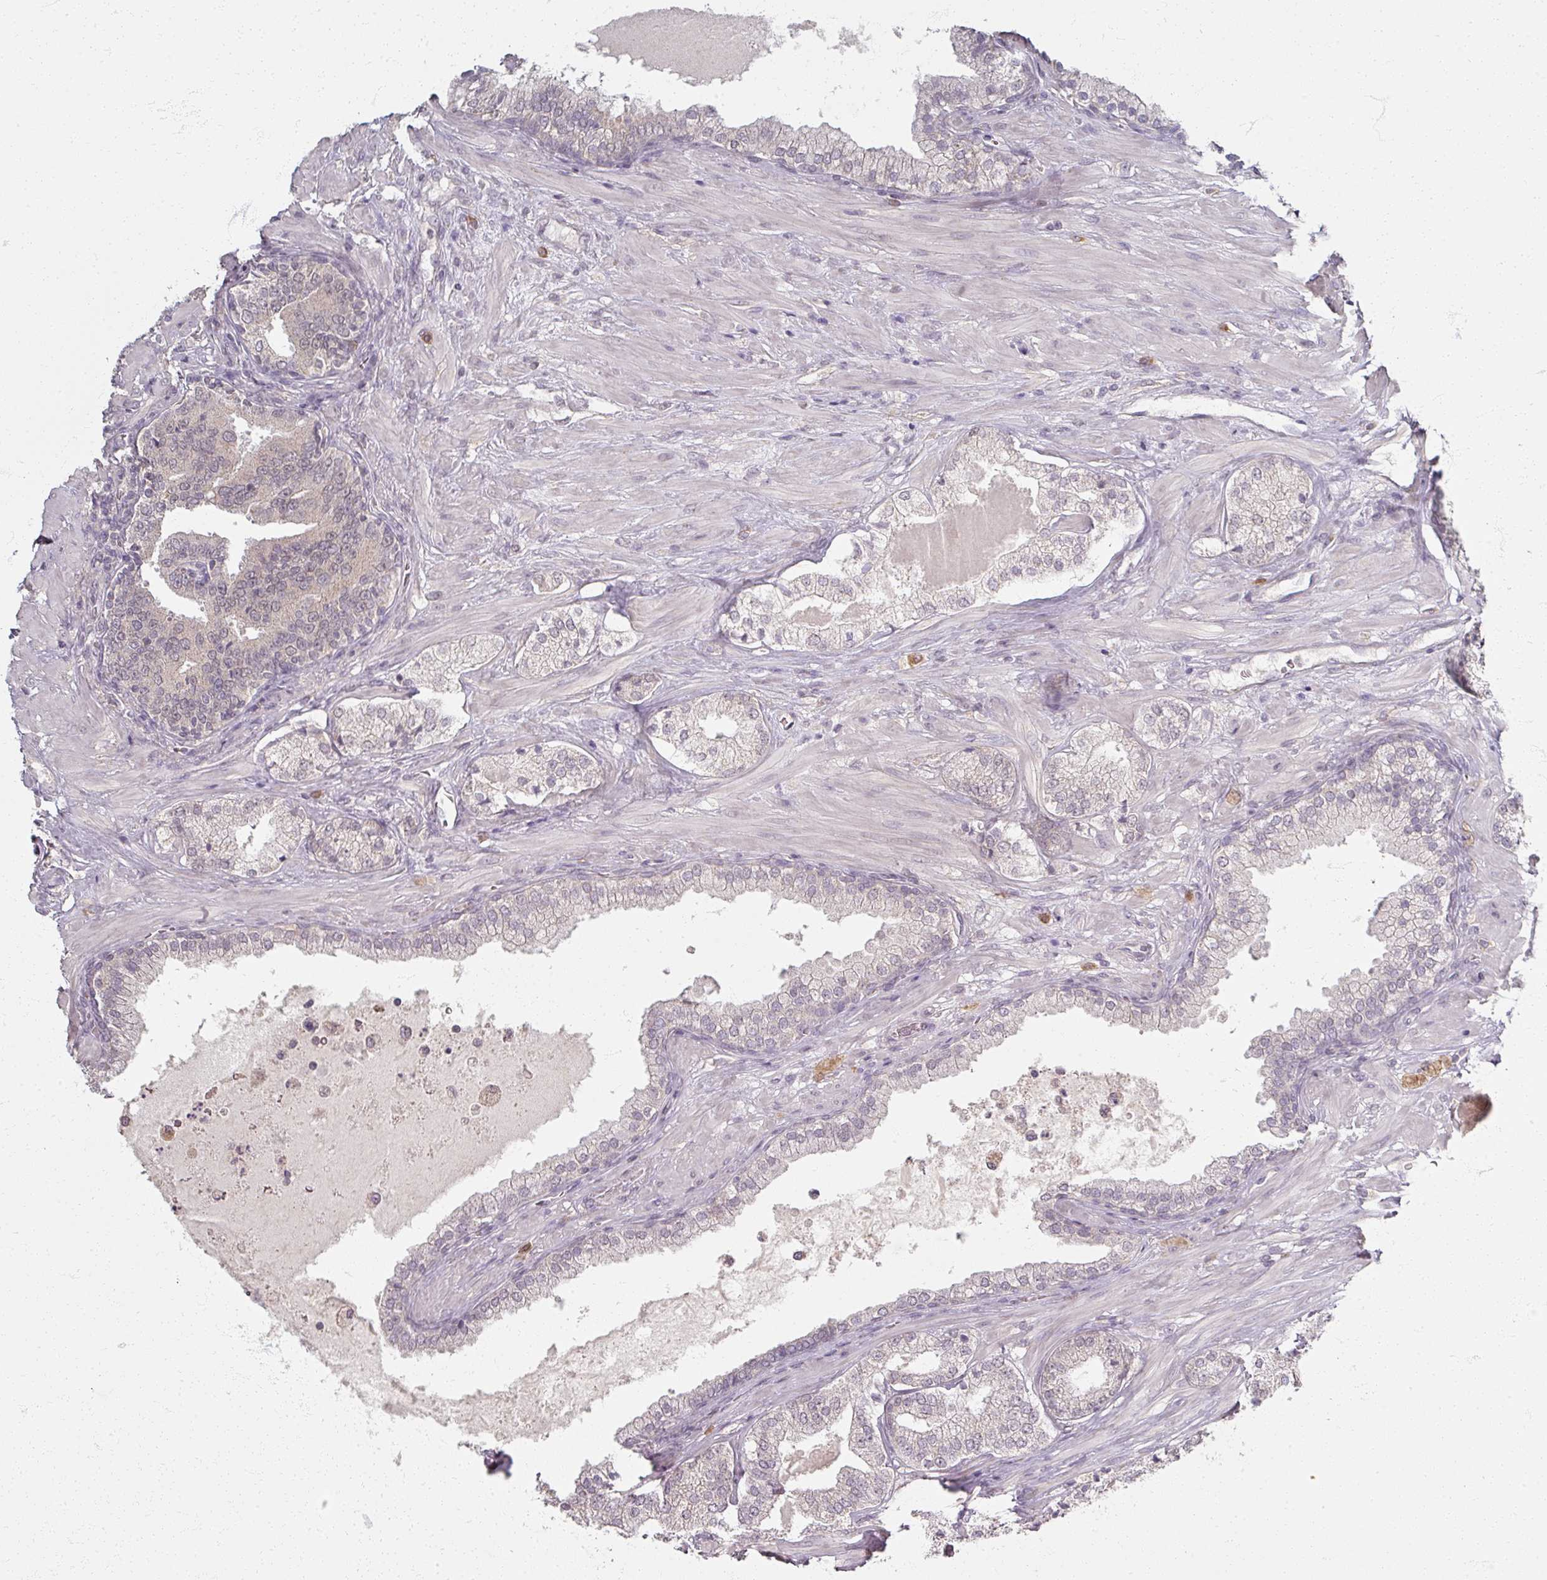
{"staining": {"intensity": "weak", "quantity": "<25%", "location": "nuclear"}, "tissue": "prostate cancer", "cell_type": "Tumor cells", "image_type": "cancer", "snomed": [{"axis": "morphology", "description": "Adenocarcinoma, High grade"}, {"axis": "topography", "description": "Prostate"}], "caption": "The immunohistochemistry (IHC) micrograph has no significant positivity in tumor cells of adenocarcinoma (high-grade) (prostate) tissue.", "gene": "SOX11", "patient": {"sex": "male", "age": 55}}